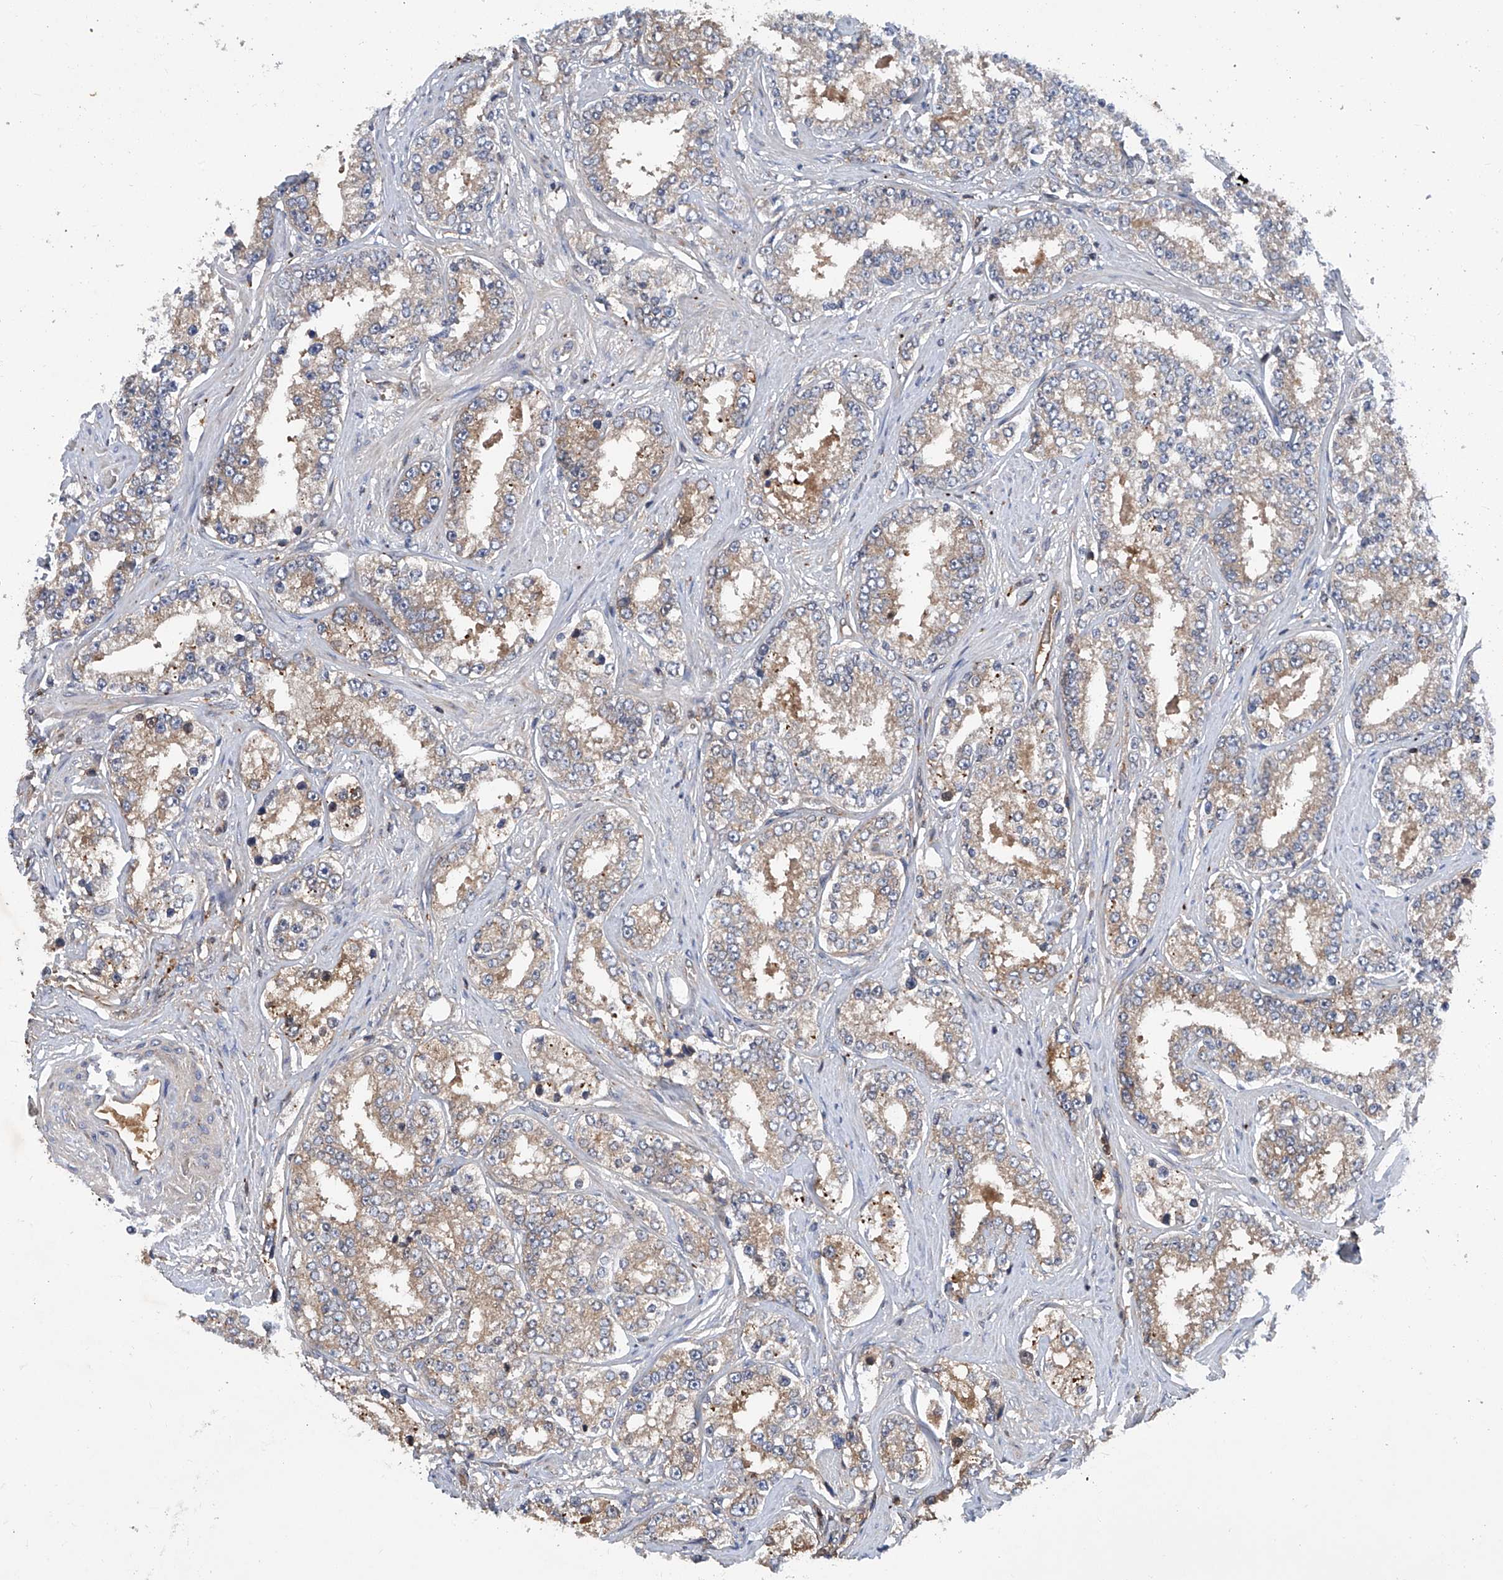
{"staining": {"intensity": "weak", "quantity": "25%-75%", "location": "cytoplasmic/membranous"}, "tissue": "prostate cancer", "cell_type": "Tumor cells", "image_type": "cancer", "snomed": [{"axis": "morphology", "description": "Normal tissue, NOS"}, {"axis": "morphology", "description": "Adenocarcinoma, High grade"}, {"axis": "topography", "description": "Prostate"}], "caption": "This is an image of immunohistochemistry staining of high-grade adenocarcinoma (prostate), which shows weak staining in the cytoplasmic/membranous of tumor cells.", "gene": "ASCC3", "patient": {"sex": "male", "age": 83}}